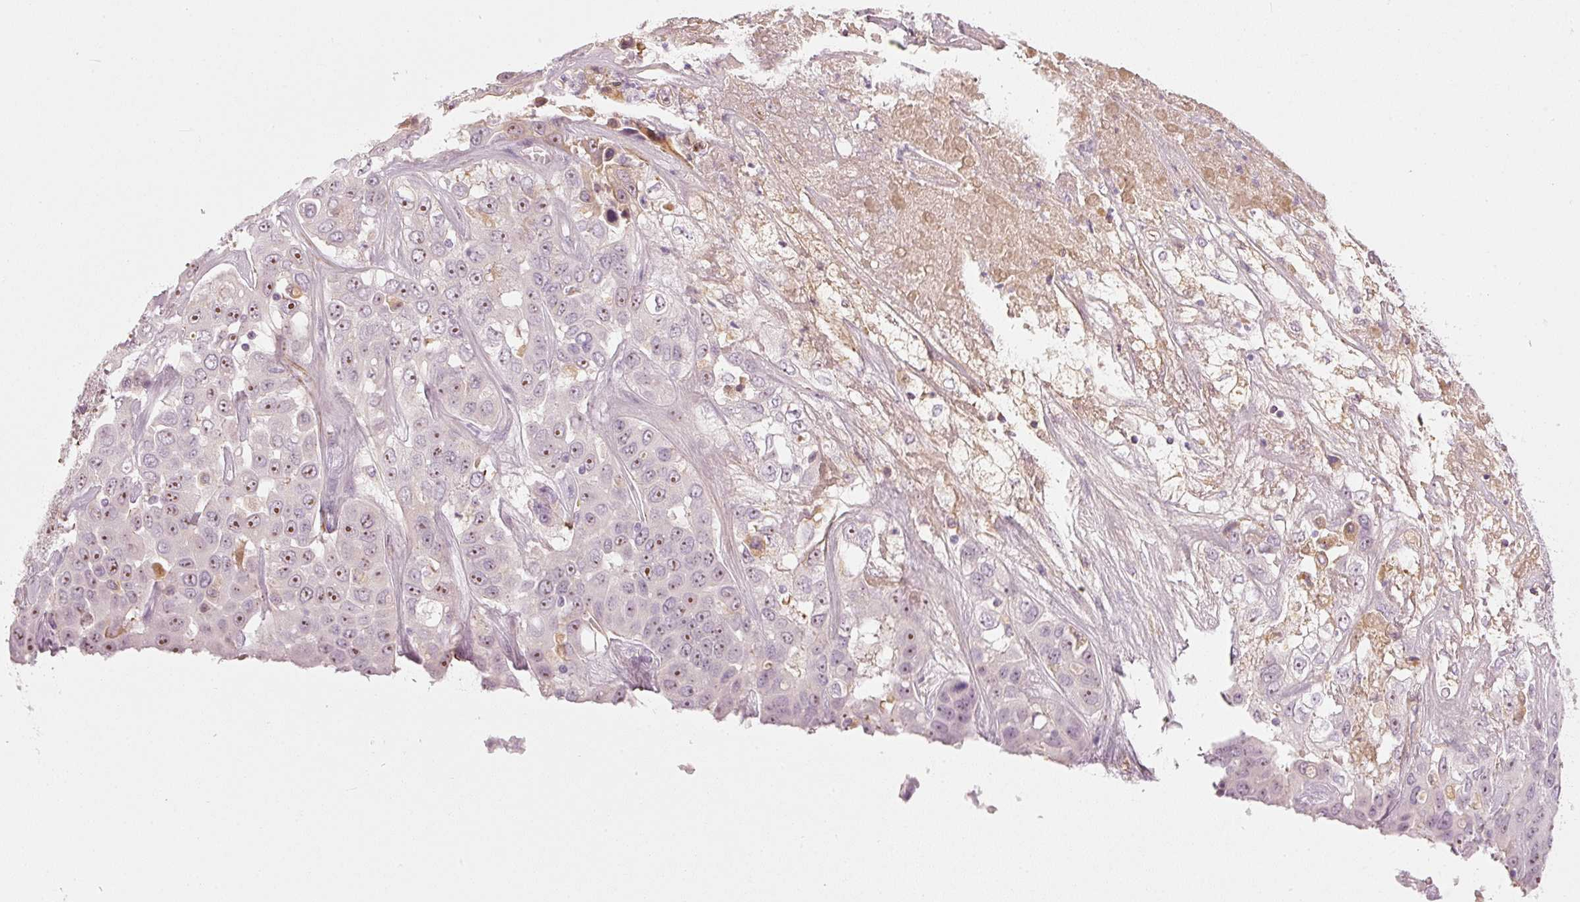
{"staining": {"intensity": "moderate", "quantity": "25%-75%", "location": "nuclear"}, "tissue": "liver cancer", "cell_type": "Tumor cells", "image_type": "cancer", "snomed": [{"axis": "morphology", "description": "Cholangiocarcinoma"}, {"axis": "topography", "description": "Liver"}], "caption": "Brown immunohistochemical staining in liver cholangiocarcinoma demonstrates moderate nuclear staining in about 25%-75% of tumor cells. (DAB (3,3'-diaminobenzidine) IHC, brown staining for protein, blue staining for nuclei).", "gene": "VCAM1", "patient": {"sex": "female", "age": 52}}